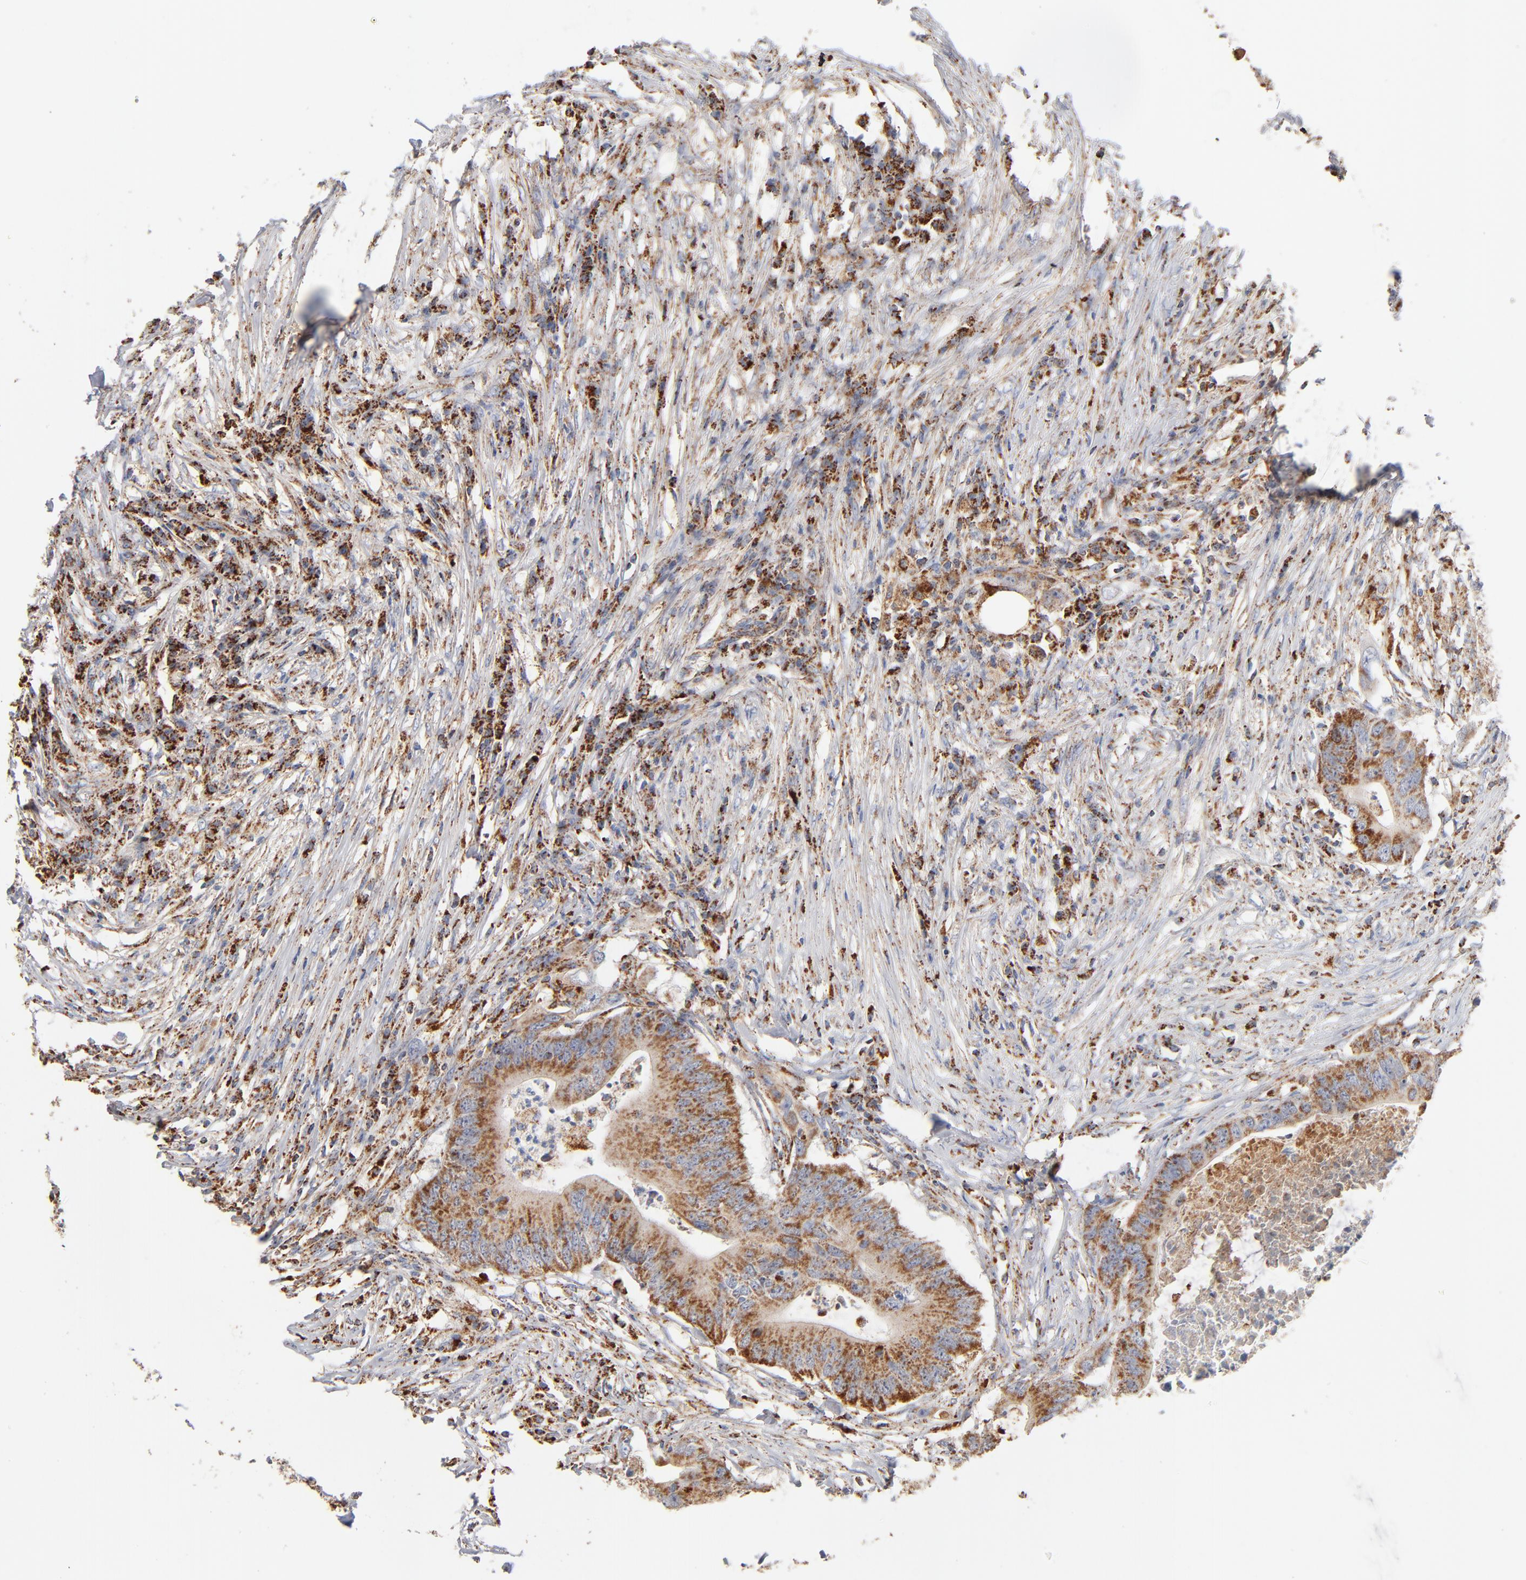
{"staining": {"intensity": "strong", "quantity": ">75%", "location": "cytoplasmic/membranous"}, "tissue": "colorectal cancer", "cell_type": "Tumor cells", "image_type": "cancer", "snomed": [{"axis": "morphology", "description": "Adenocarcinoma, NOS"}, {"axis": "topography", "description": "Colon"}], "caption": "High-power microscopy captured an immunohistochemistry (IHC) micrograph of adenocarcinoma (colorectal), revealing strong cytoplasmic/membranous positivity in about >75% of tumor cells. (brown staining indicates protein expression, while blue staining denotes nuclei).", "gene": "UQCRC1", "patient": {"sex": "male", "age": 71}}